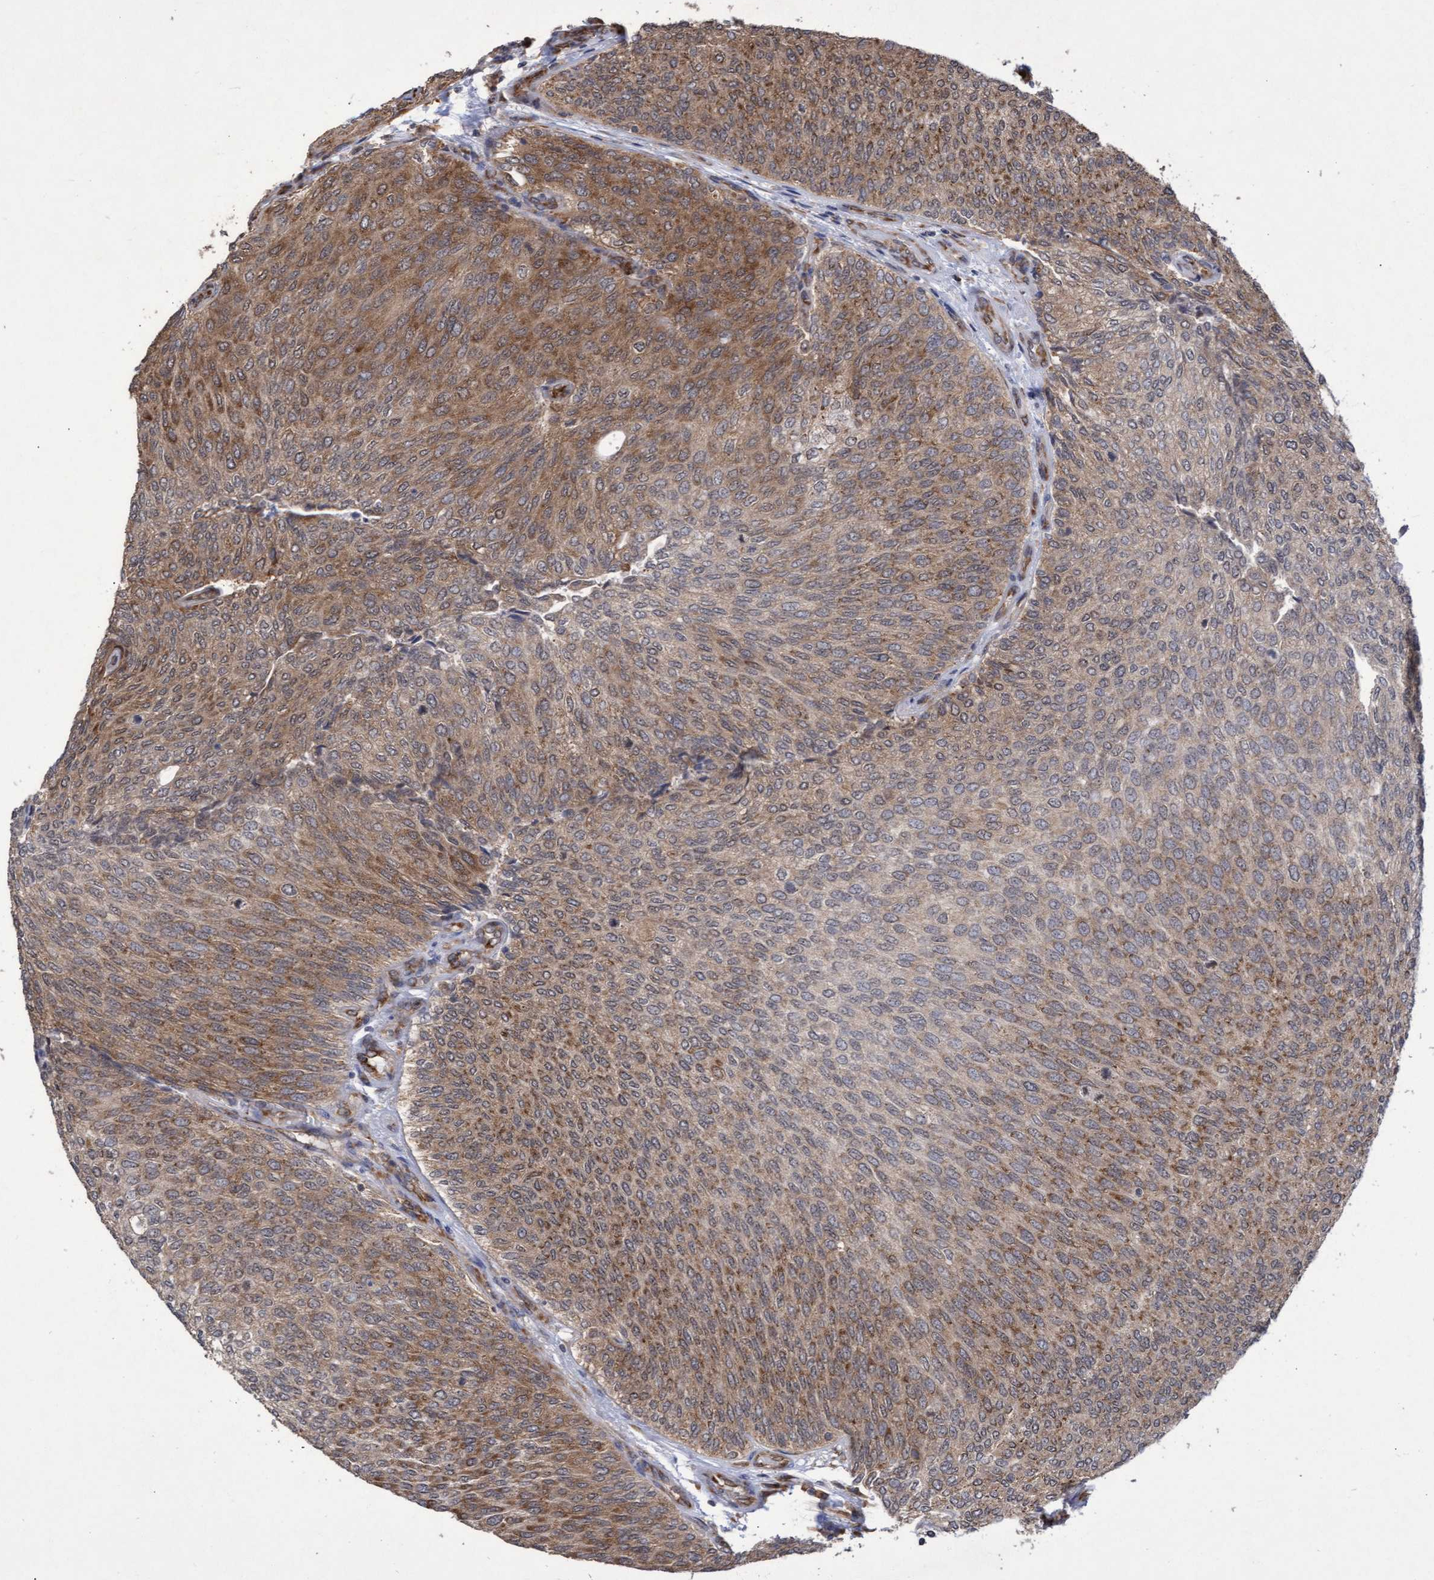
{"staining": {"intensity": "moderate", "quantity": ">75%", "location": "cytoplasmic/membranous"}, "tissue": "urothelial cancer", "cell_type": "Tumor cells", "image_type": "cancer", "snomed": [{"axis": "morphology", "description": "Urothelial carcinoma, Low grade"}, {"axis": "topography", "description": "Urinary bladder"}], "caption": "Moderate cytoplasmic/membranous protein staining is appreciated in about >75% of tumor cells in low-grade urothelial carcinoma.", "gene": "ABCF2", "patient": {"sex": "female", "age": 79}}